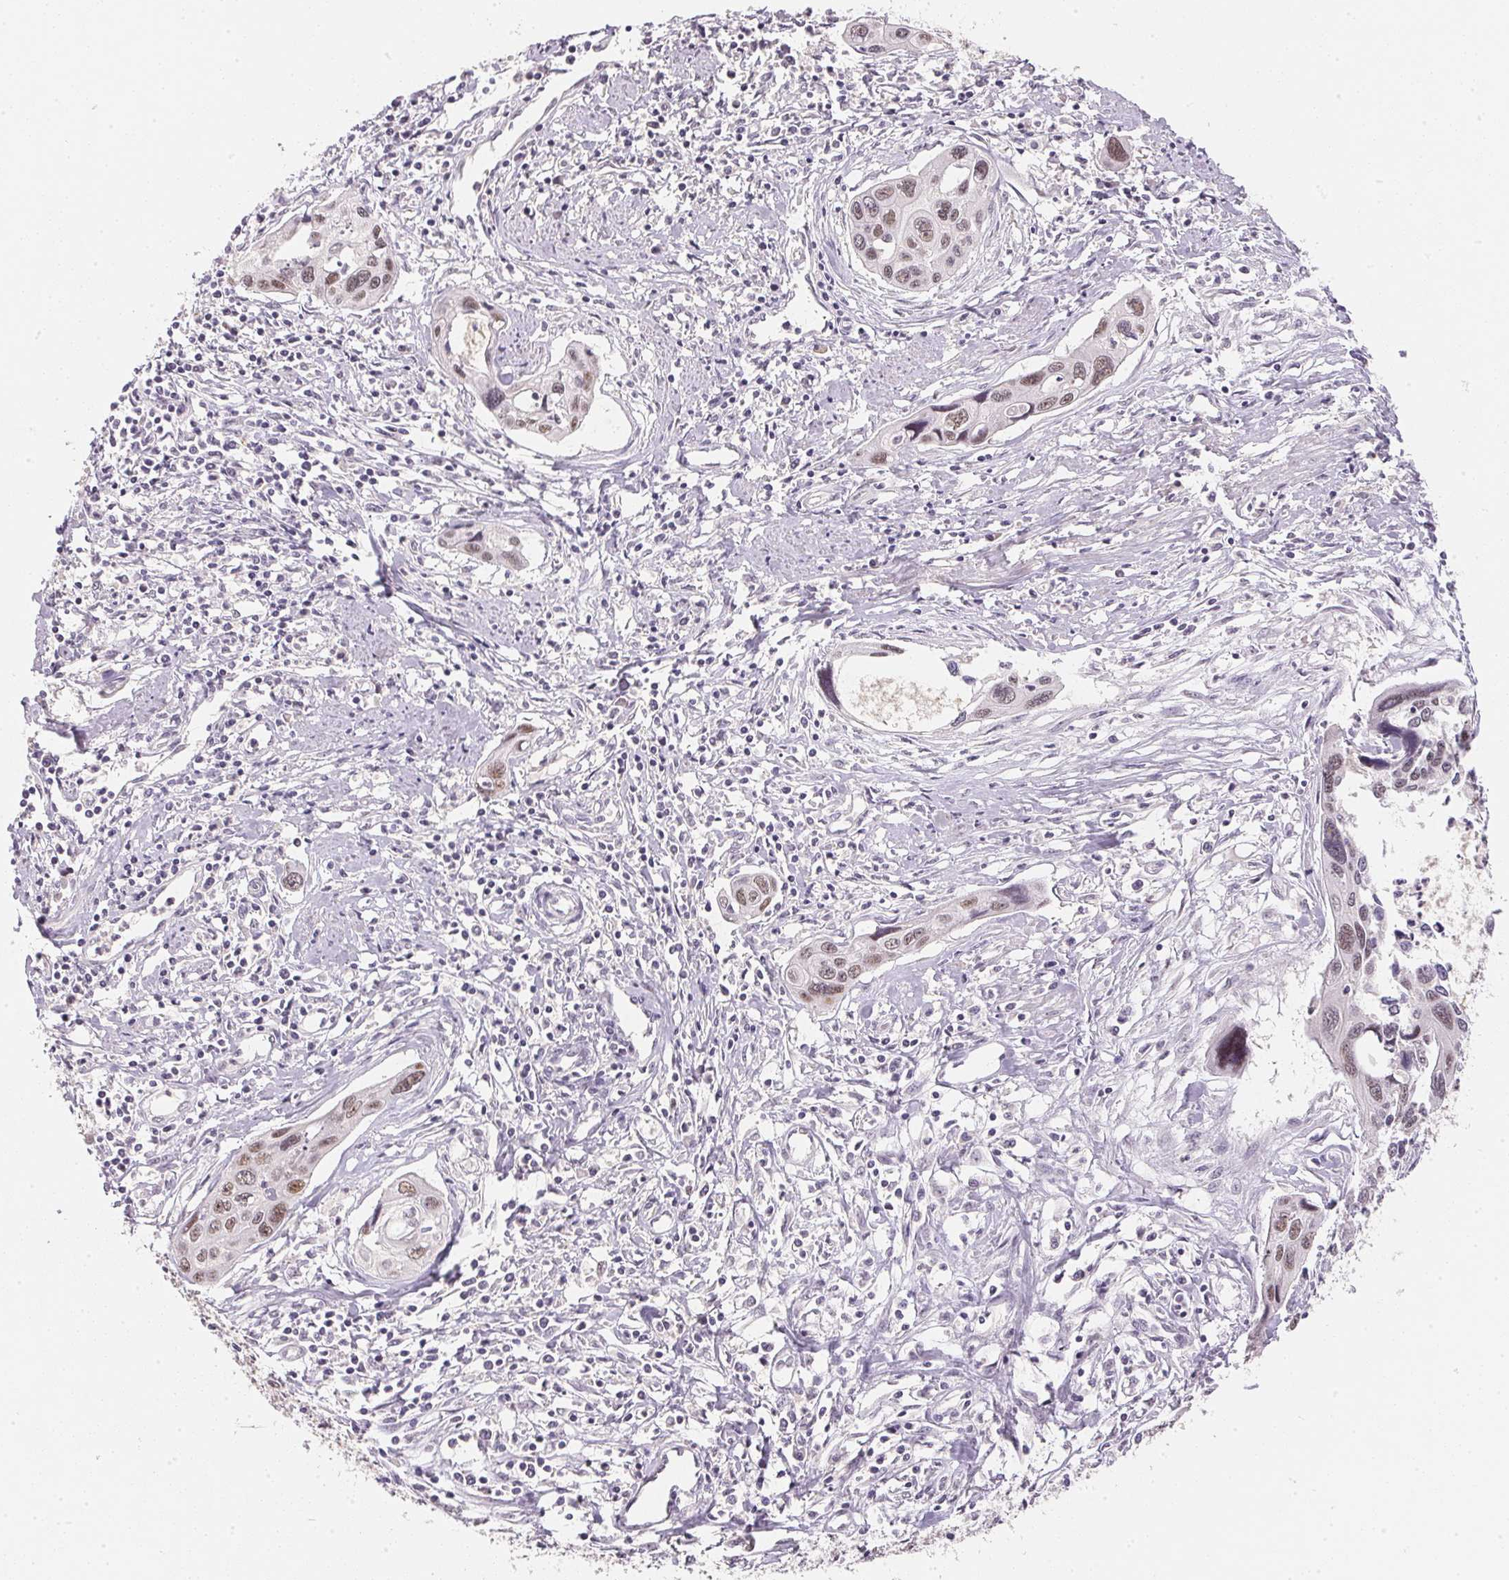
{"staining": {"intensity": "weak", "quantity": "<25%", "location": "nuclear"}, "tissue": "cervical cancer", "cell_type": "Tumor cells", "image_type": "cancer", "snomed": [{"axis": "morphology", "description": "Squamous cell carcinoma, NOS"}, {"axis": "topography", "description": "Cervix"}], "caption": "High magnification brightfield microscopy of cervical cancer stained with DAB (3,3'-diaminobenzidine) (brown) and counterstained with hematoxylin (blue): tumor cells show no significant positivity.", "gene": "POLR3G", "patient": {"sex": "female", "age": 31}}